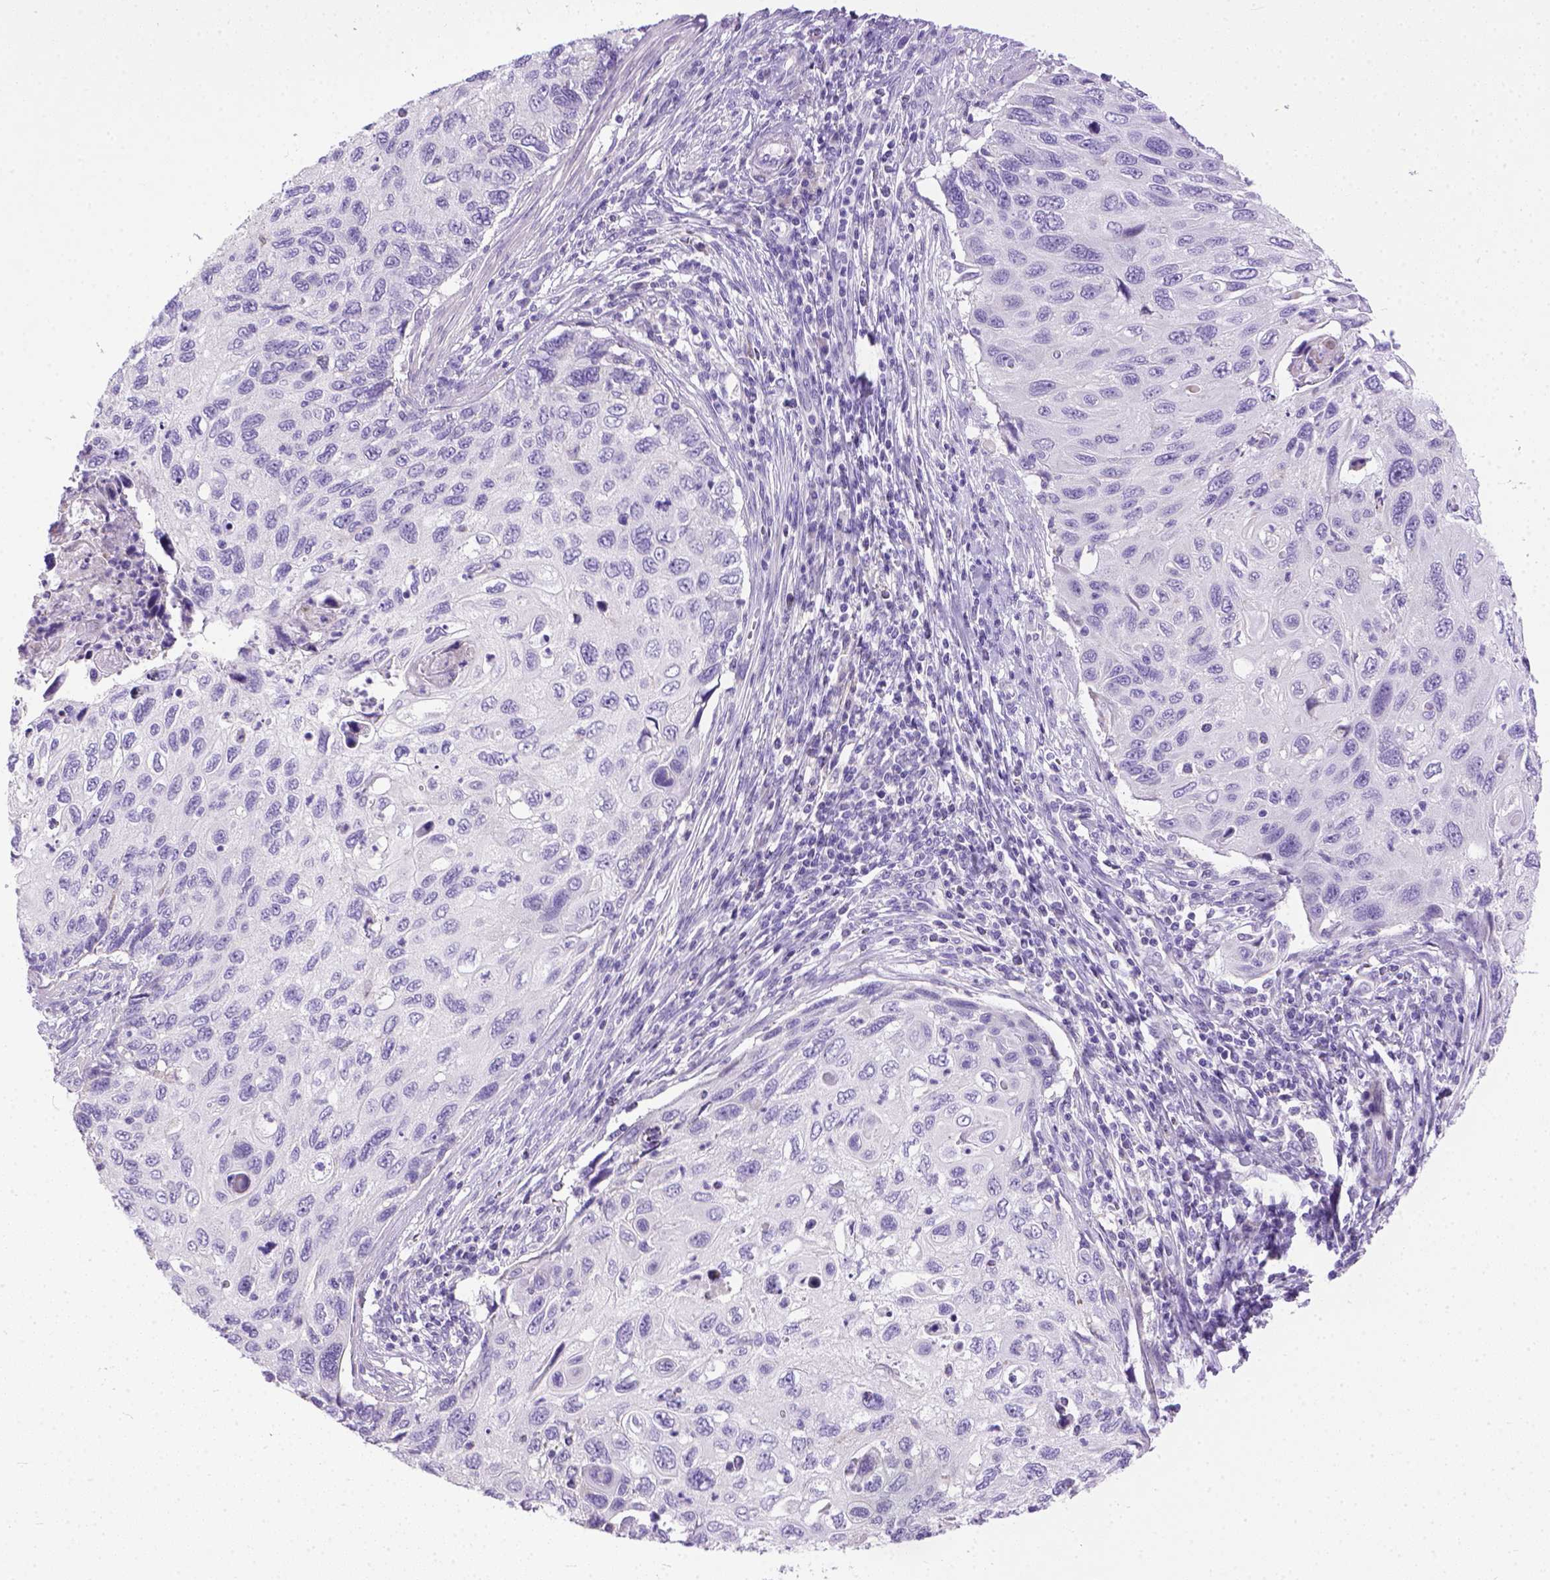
{"staining": {"intensity": "negative", "quantity": "none", "location": "none"}, "tissue": "cervical cancer", "cell_type": "Tumor cells", "image_type": "cancer", "snomed": [{"axis": "morphology", "description": "Squamous cell carcinoma, NOS"}, {"axis": "topography", "description": "Cervix"}], "caption": "Protein analysis of cervical squamous cell carcinoma exhibits no significant expression in tumor cells.", "gene": "PLK5", "patient": {"sex": "female", "age": 70}}